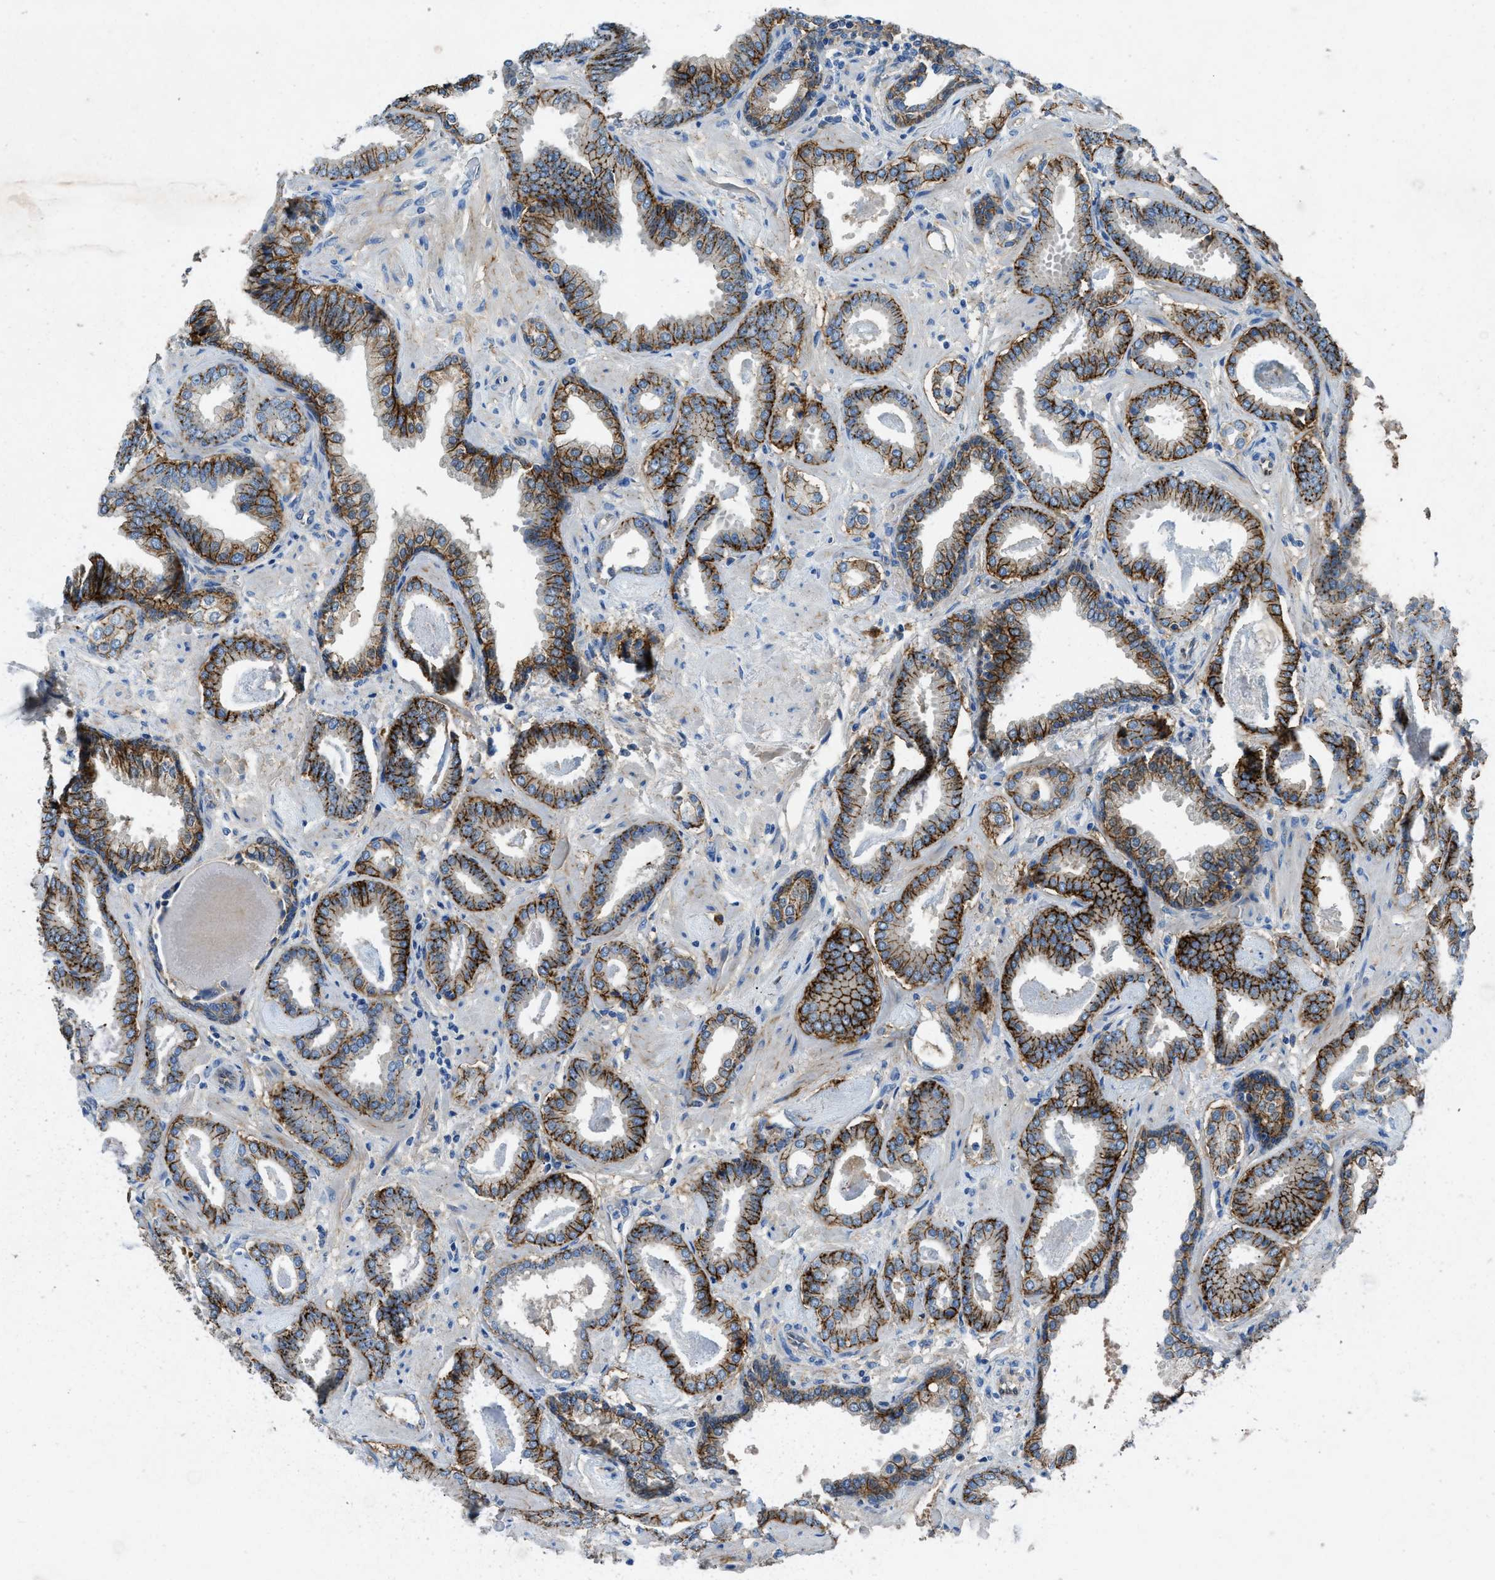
{"staining": {"intensity": "strong", "quantity": ">75%", "location": "cytoplasmic/membranous"}, "tissue": "prostate cancer", "cell_type": "Tumor cells", "image_type": "cancer", "snomed": [{"axis": "morphology", "description": "Adenocarcinoma, Low grade"}, {"axis": "topography", "description": "Prostate"}], "caption": "This image reveals immunohistochemistry staining of human prostate adenocarcinoma (low-grade), with high strong cytoplasmic/membranous expression in about >75% of tumor cells.", "gene": "PTGFRN", "patient": {"sex": "male", "age": 53}}